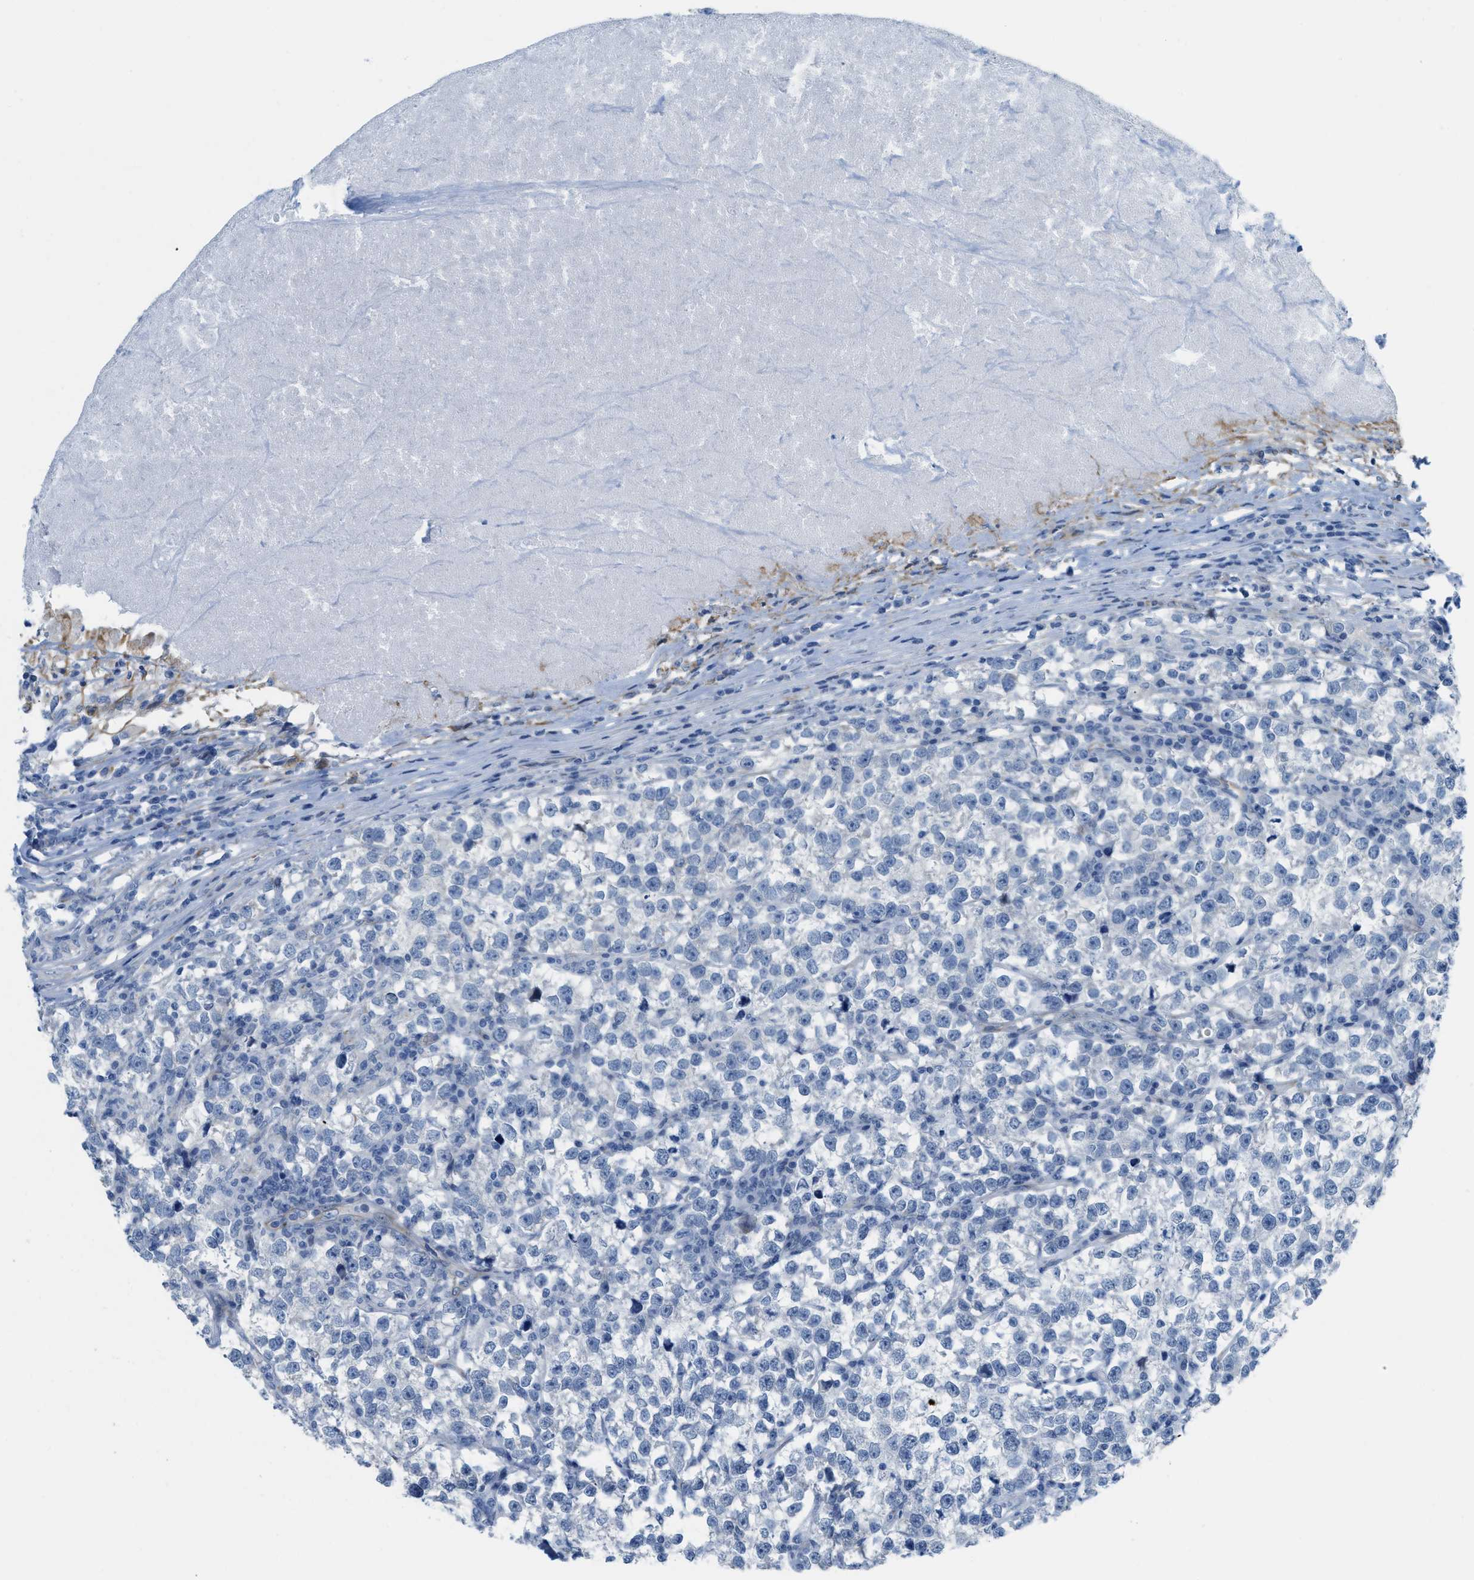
{"staining": {"intensity": "negative", "quantity": "none", "location": "none"}, "tissue": "testis cancer", "cell_type": "Tumor cells", "image_type": "cancer", "snomed": [{"axis": "morphology", "description": "Normal tissue, NOS"}, {"axis": "morphology", "description": "Seminoma, NOS"}, {"axis": "topography", "description": "Testis"}], "caption": "This is a histopathology image of IHC staining of testis cancer (seminoma), which shows no staining in tumor cells.", "gene": "SLC12A1", "patient": {"sex": "male", "age": 43}}